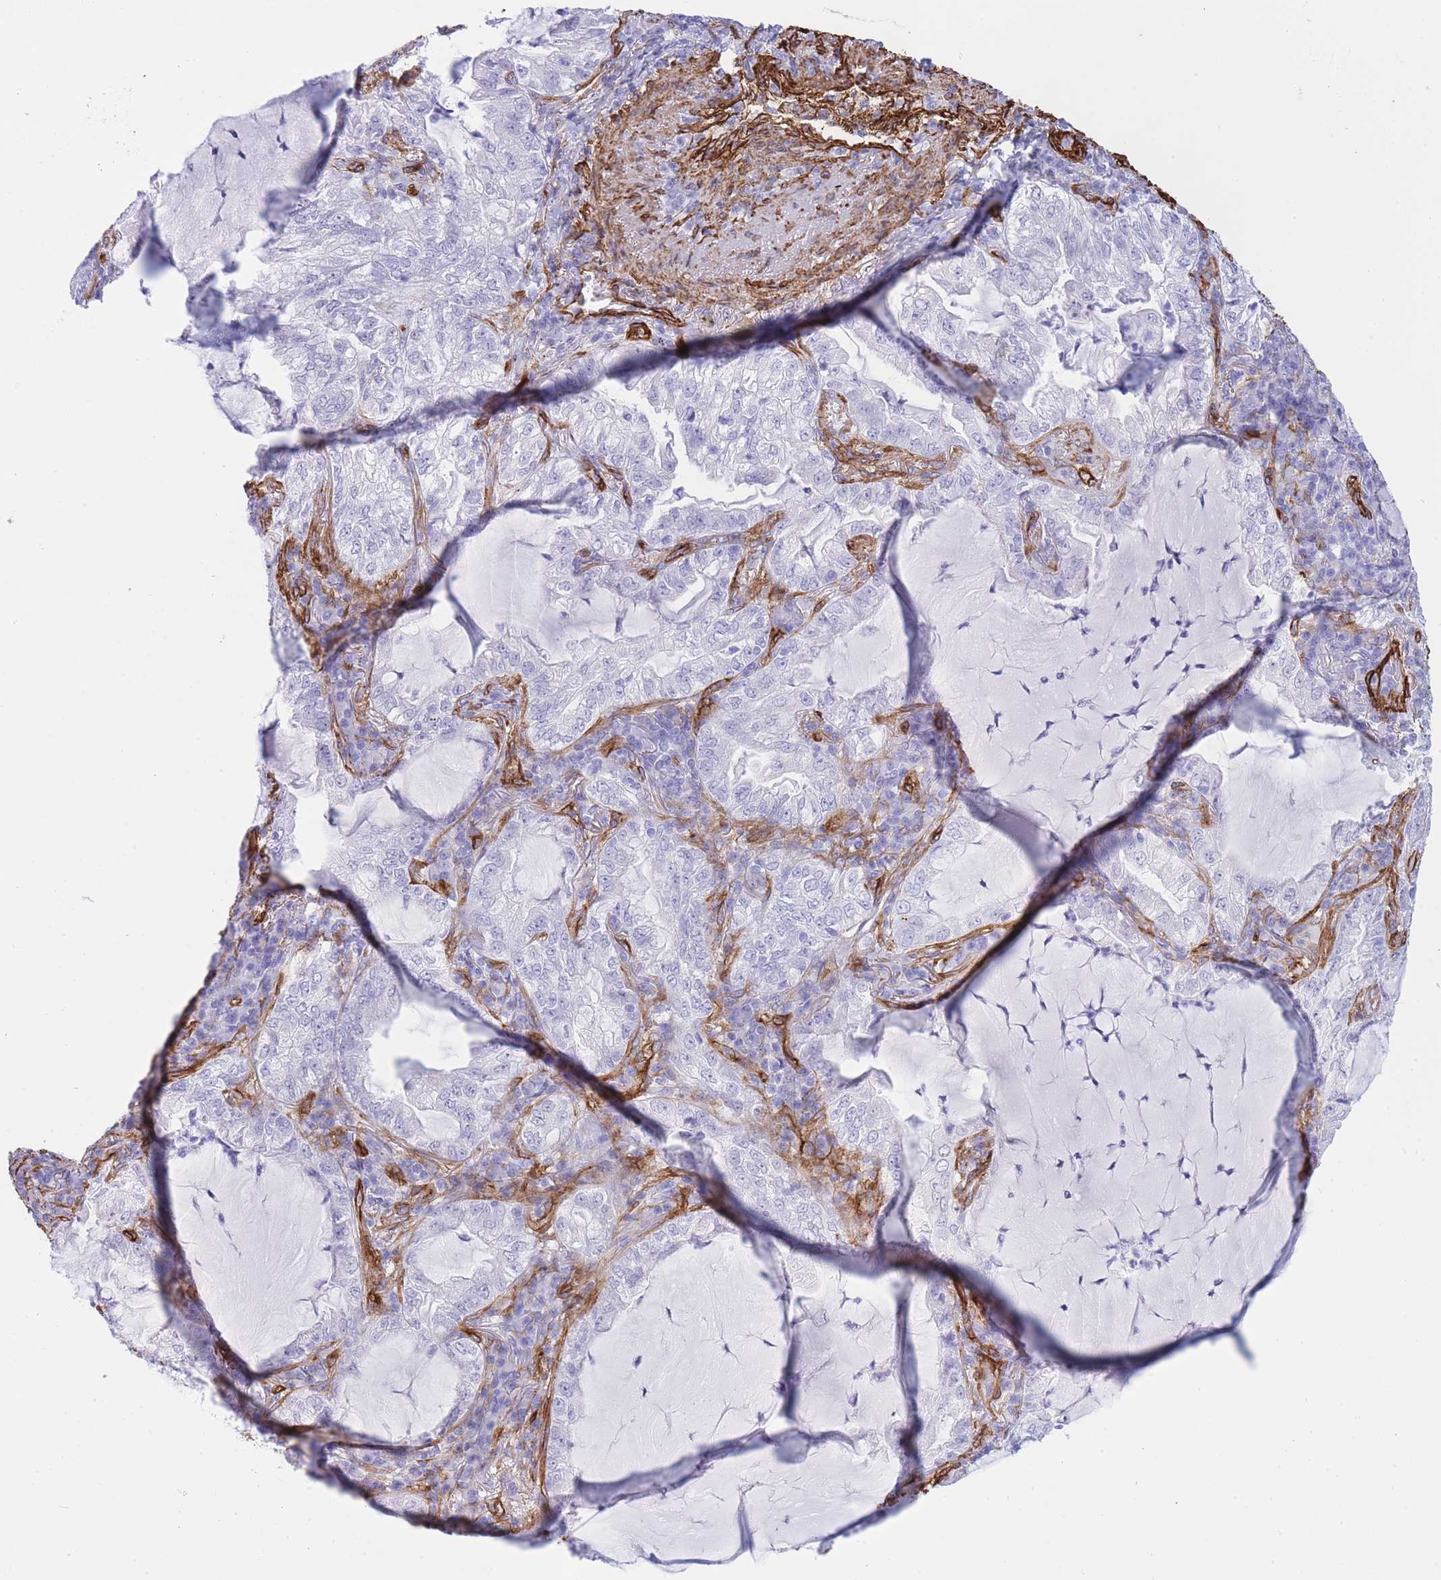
{"staining": {"intensity": "negative", "quantity": "none", "location": "none"}, "tissue": "lung cancer", "cell_type": "Tumor cells", "image_type": "cancer", "snomed": [{"axis": "morphology", "description": "Adenocarcinoma, NOS"}, {"axis": "topography", "description": "Lung"}], "caption": "The IHC micrograph has no significant positivity in tumor cells of adenocarcinoma (lung) tissue.", "gene": "CAVIN1", "patient": {"sex": "female", "age": 73}}